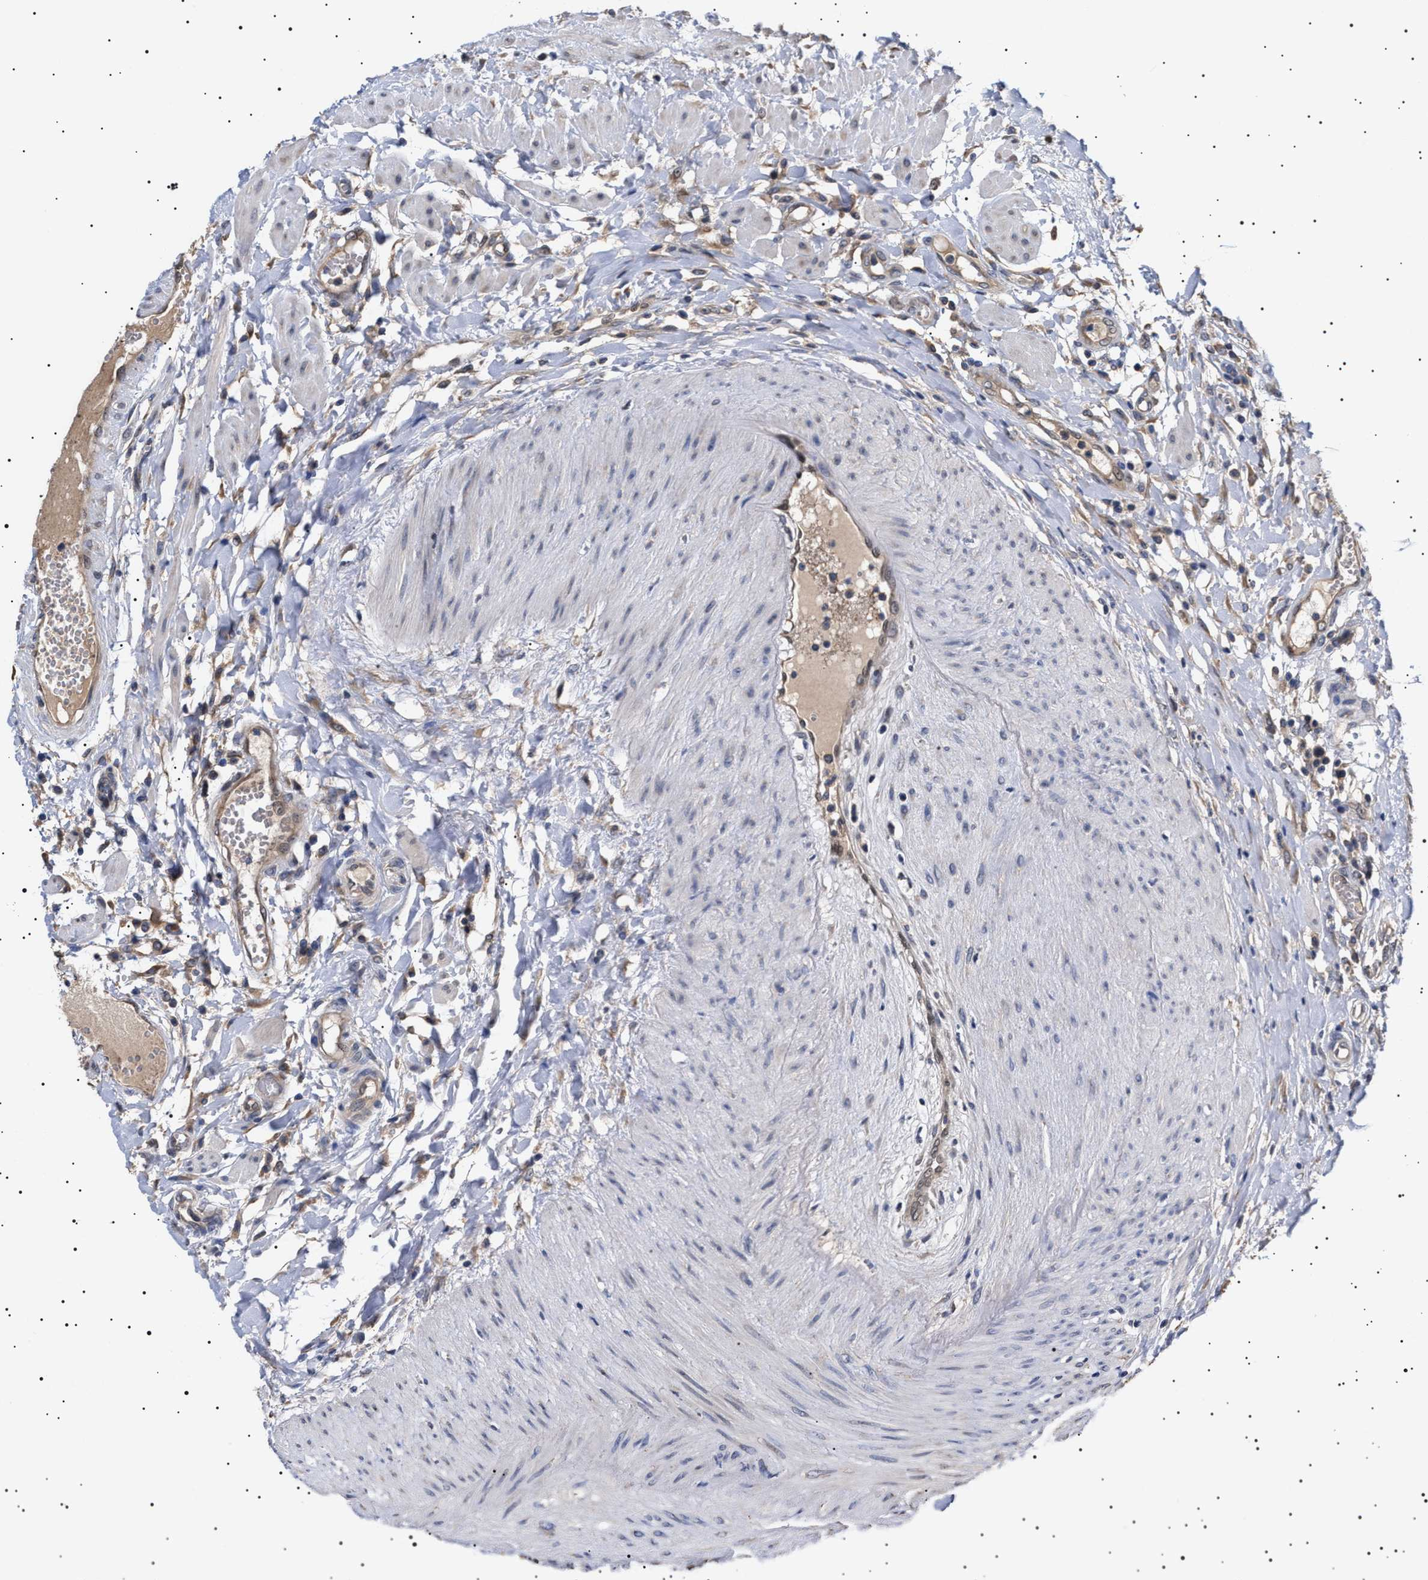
{"staining": {"intensity": "weak", "quantity": "25%-75%", "location": "cytoplasmic/membranous"}, "tissue": "fallopian tube", "cell_type": "Glandular cells", "image_type": "normal", "snomed": [{"axis": "morphology", "description": "Normal tissue, NOS"}, {"axis": "topography", "description": "Fallopian tube"}, {"axis": "topography", "description": "Placenta"}], "caption": "Immunohistochemical staining of normal human fallopian tube reveals low levels of weak cytoplasmic/membranous positivity in about 25%-75% of glandular cells. (DAB (3,3'-diaminobenzidine) IHC, brown staining for protein, blue staining for nuclei).", "gene": "KRBA1", "patient": {"sex": "female", "age": 32}}